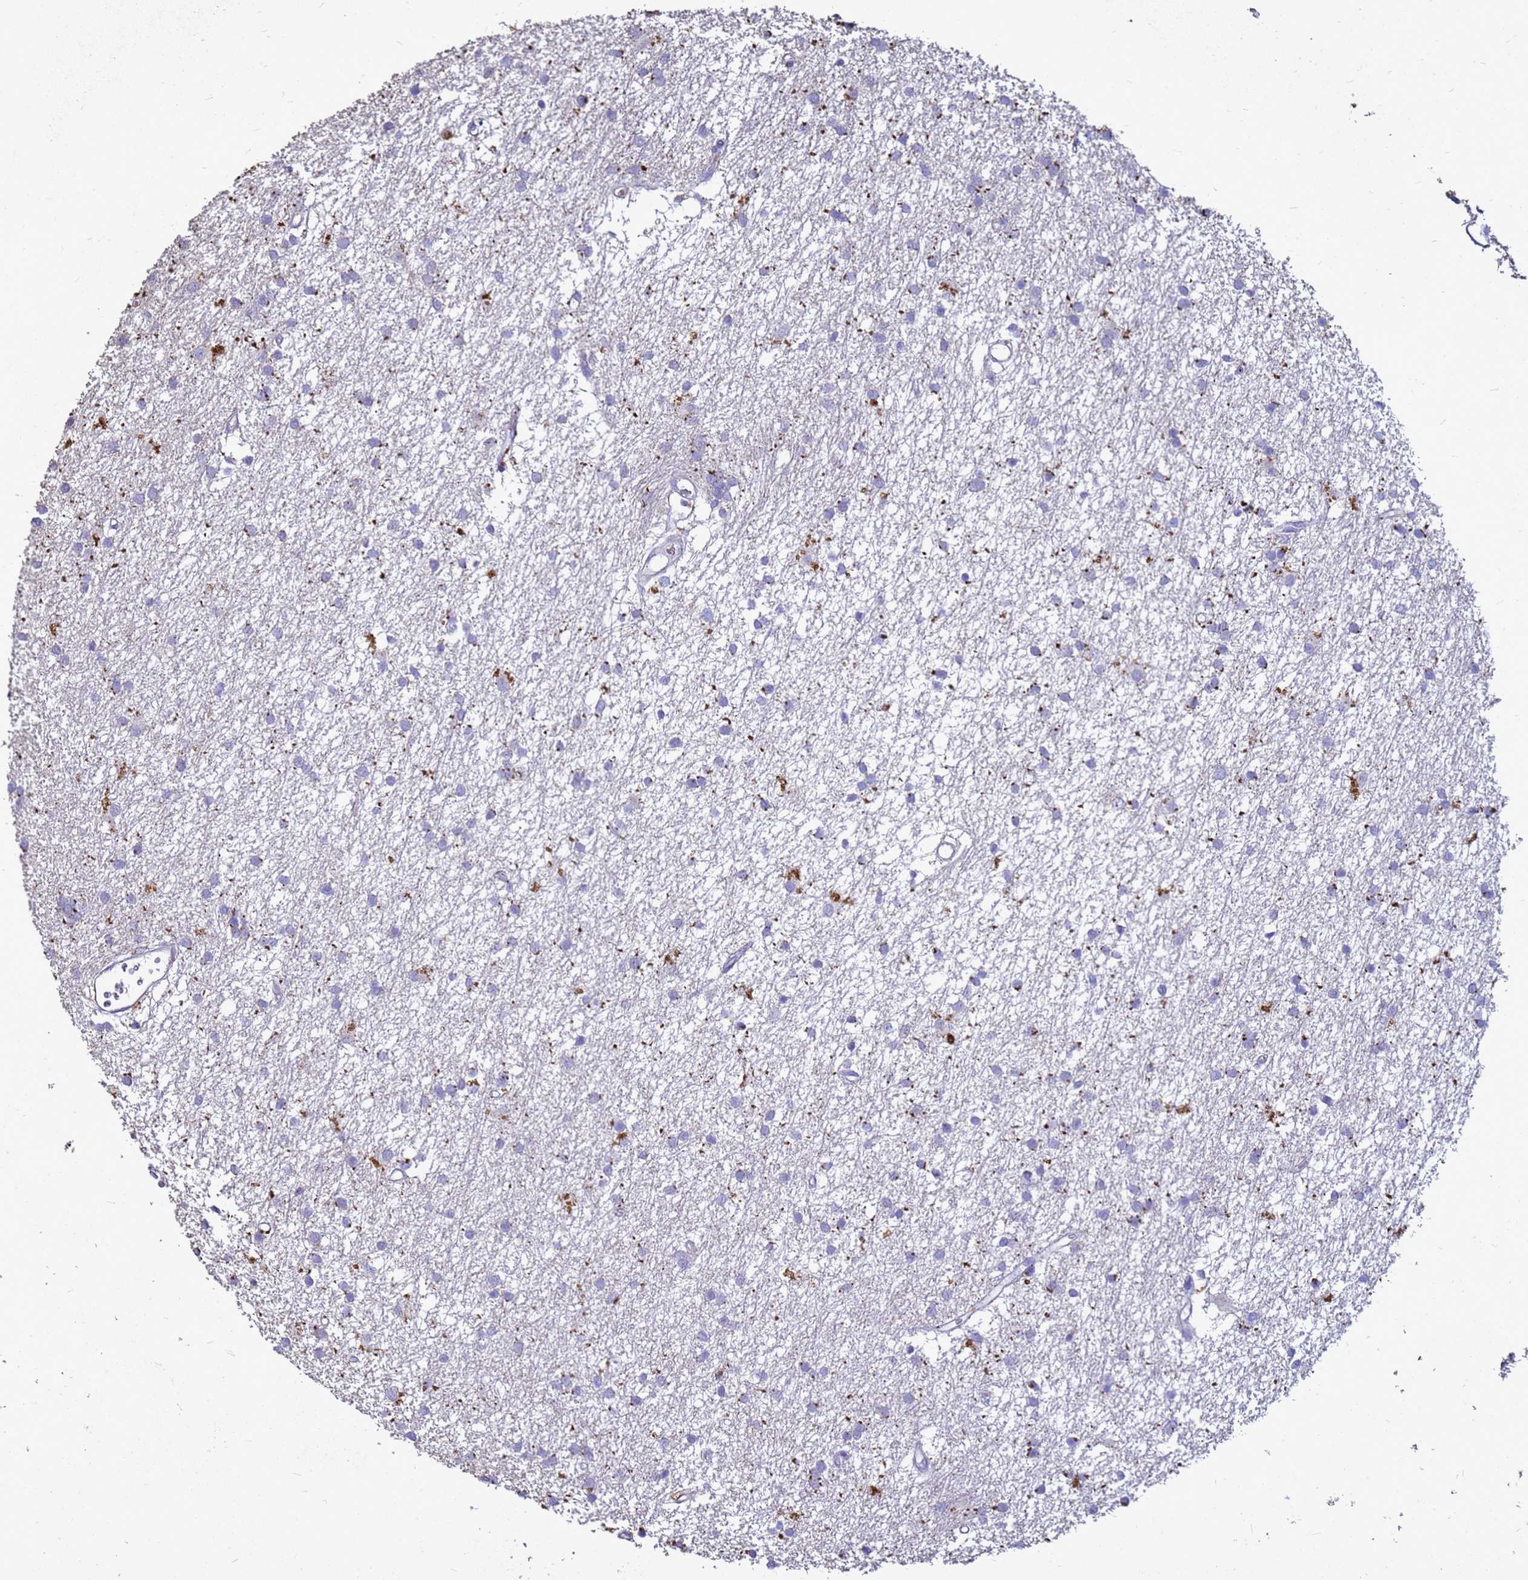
{"staining": {"intensity": "moderate", "quantity": "25%-75%", "location": "cytoplasmic/membranous"}, "tissue": "glioma", "cell_type": "Tumor cells", "image_type": "cancer", "snomed": [{"axis": "morphology", "description": "Glioma, malignant, High grade"}, {"axis": "topography", "description": "Brain"}], "caption": "Protein analysis of high-grade glioma (malignant) tissue shows moderate cytoplasmic/membranous staining in about 25%-75% of tumor cells.", "gene": "S100A2", "patient": {"sex": "male", "age": 77}}